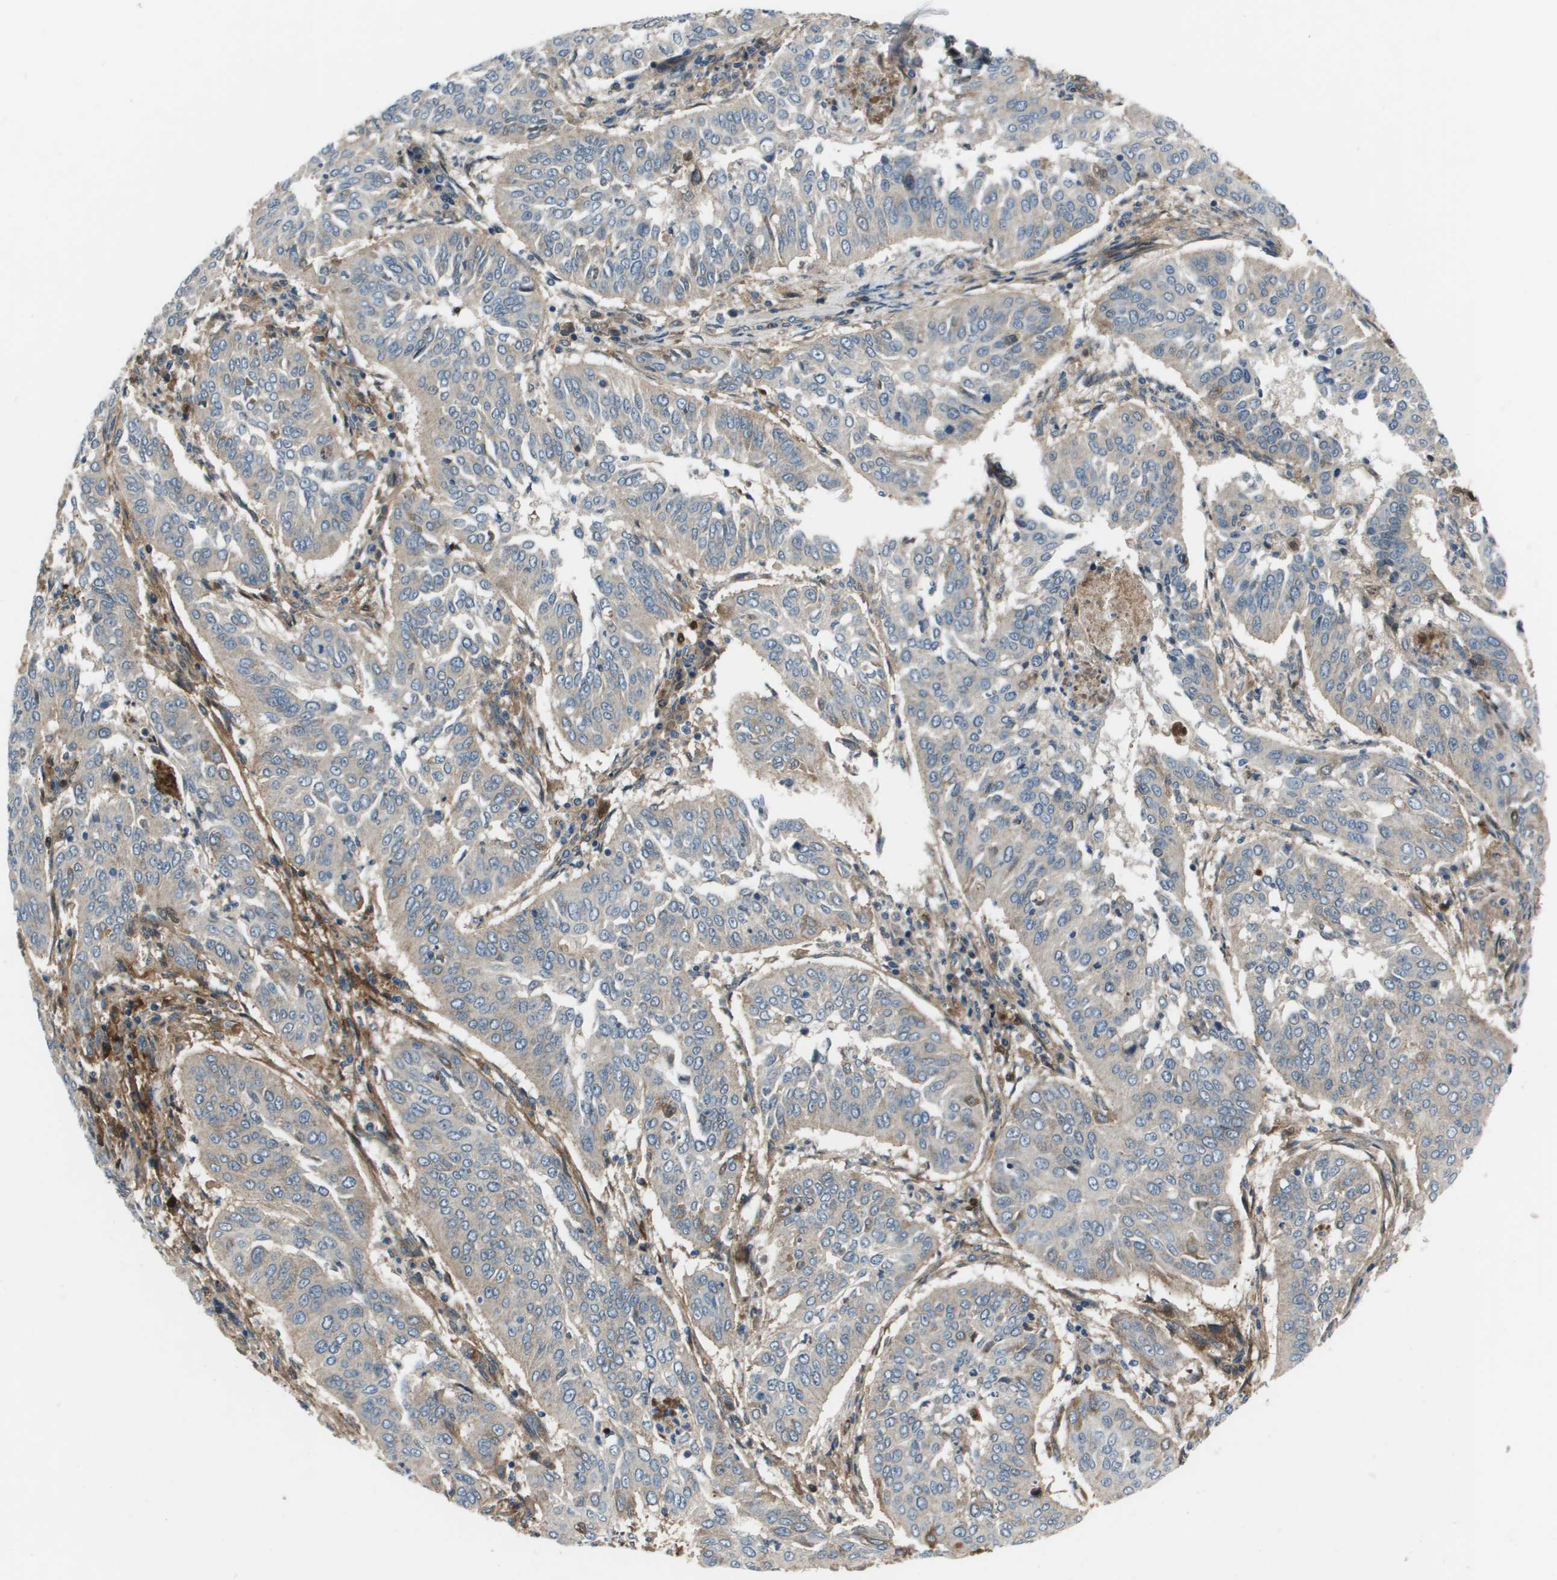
{"staining": {"intensity": "weak", "quantity": "<25%", "location": "cytoplasmic/membranous"}, "tissue": "cervical cancer", "cell_type": "Tumor cells", "image_type": "cancer", "snomed": [{"axis": "morphology", "description": "Normal tissue, NOS"}, {"axis": "morphology", "description": "Squamous cell carcinoma, NOS"}, {"axis": "topography", "description": "Cervix"}], "caption": "High power microscopy histopathology image of an IHC image of cervical squamous cell carcinoma, revealing no significant staining in tumor cells.", "gene": "PCOLCE", "patient": {"sex": "female", "age": 39}}